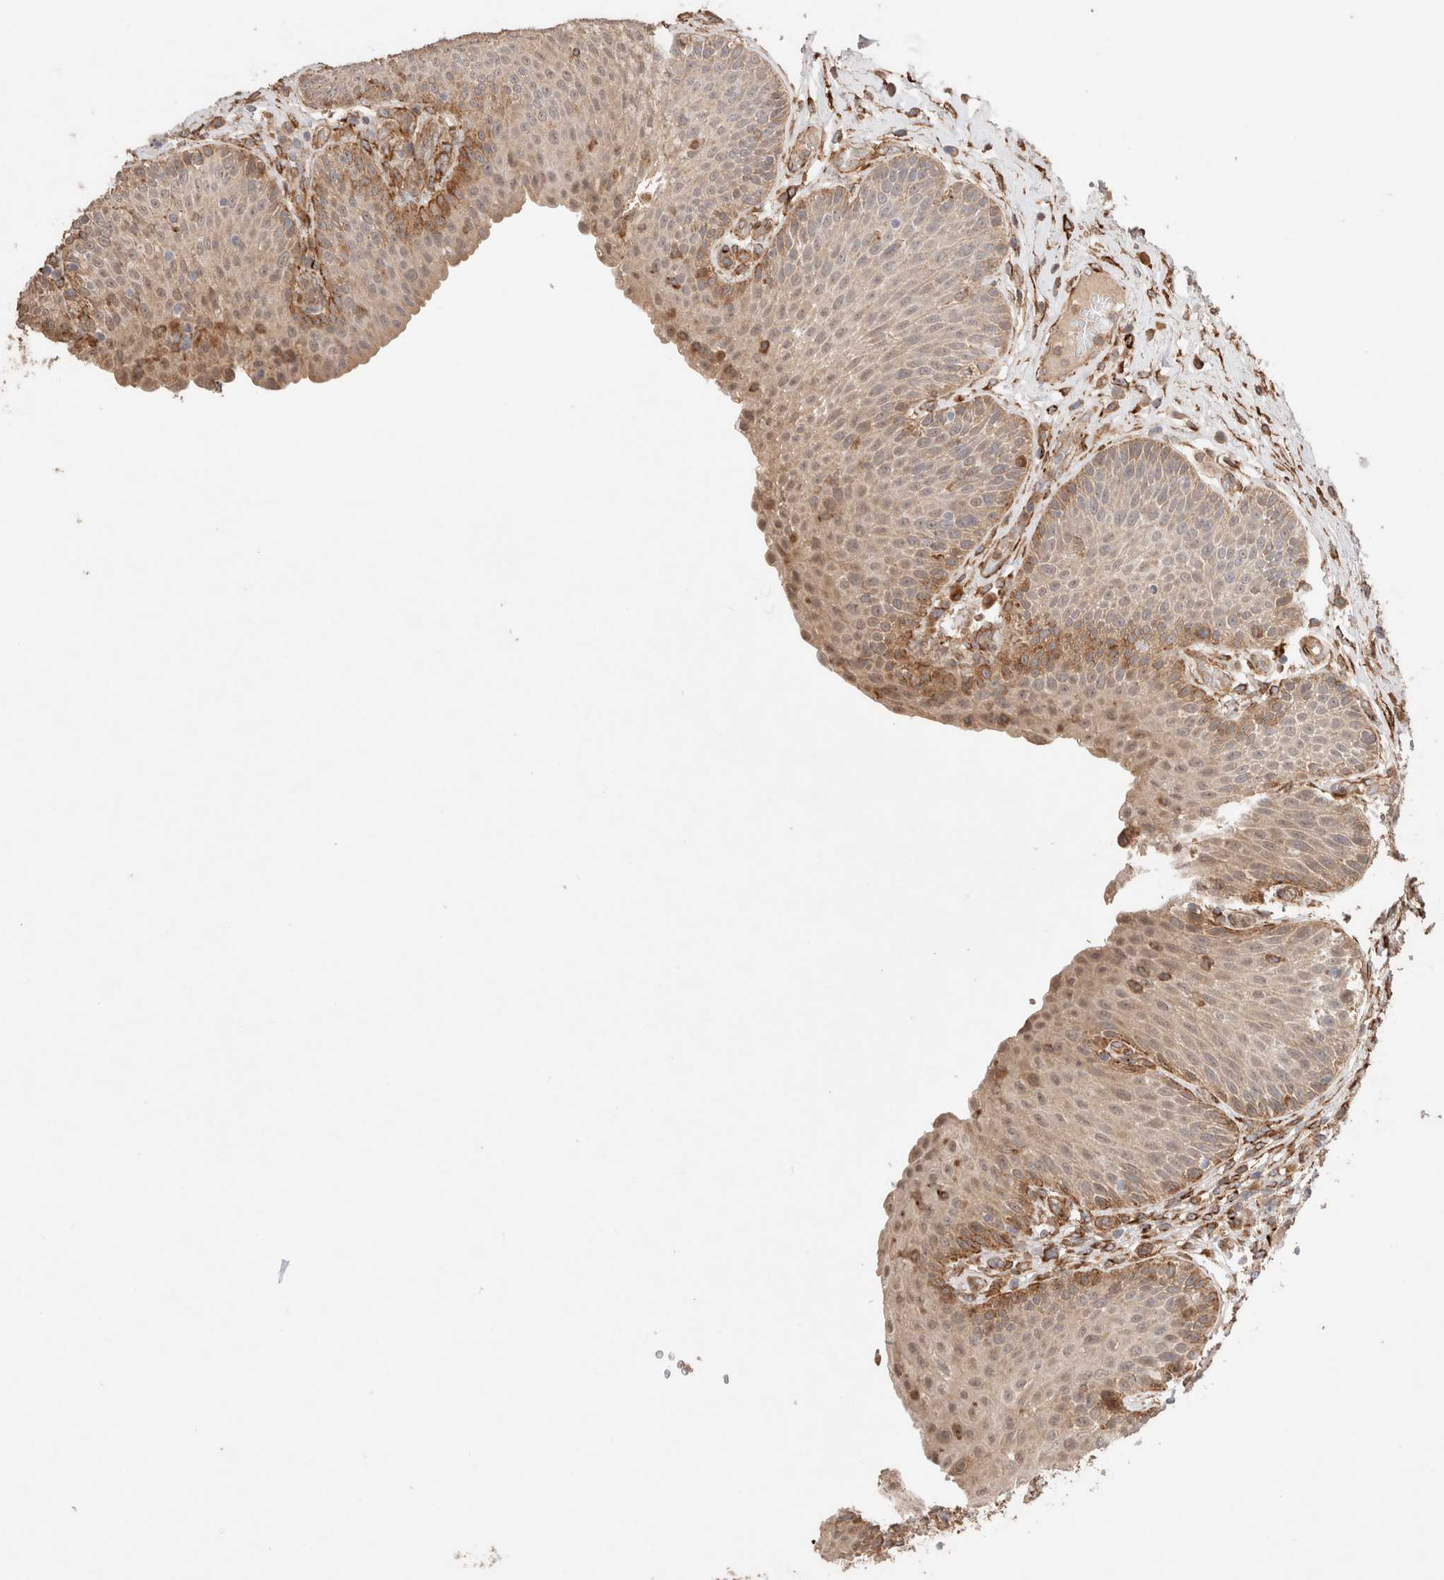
{"staining": {"intensity": "moderate", "quantity": "25%-75%", "location": "cytoplasmic/membranous"}, "tissue": "urinary bladder", "cell_type": "Urothelial cells", "image_type": "normal", "snomed": [{"axis": "morphology", "description": "Normal tissue, NOS"}, {"axis": "topography", "description": "Urinary bladder"}], "caption": "Immunohistochemical staining of benign urinary bladder displays moderate cytoplasmic/membranous protein staining in approximately 25%-75% of urothelial cells.", "gene": "RAB32", "patient": {"sex": "female", "age": 62}}